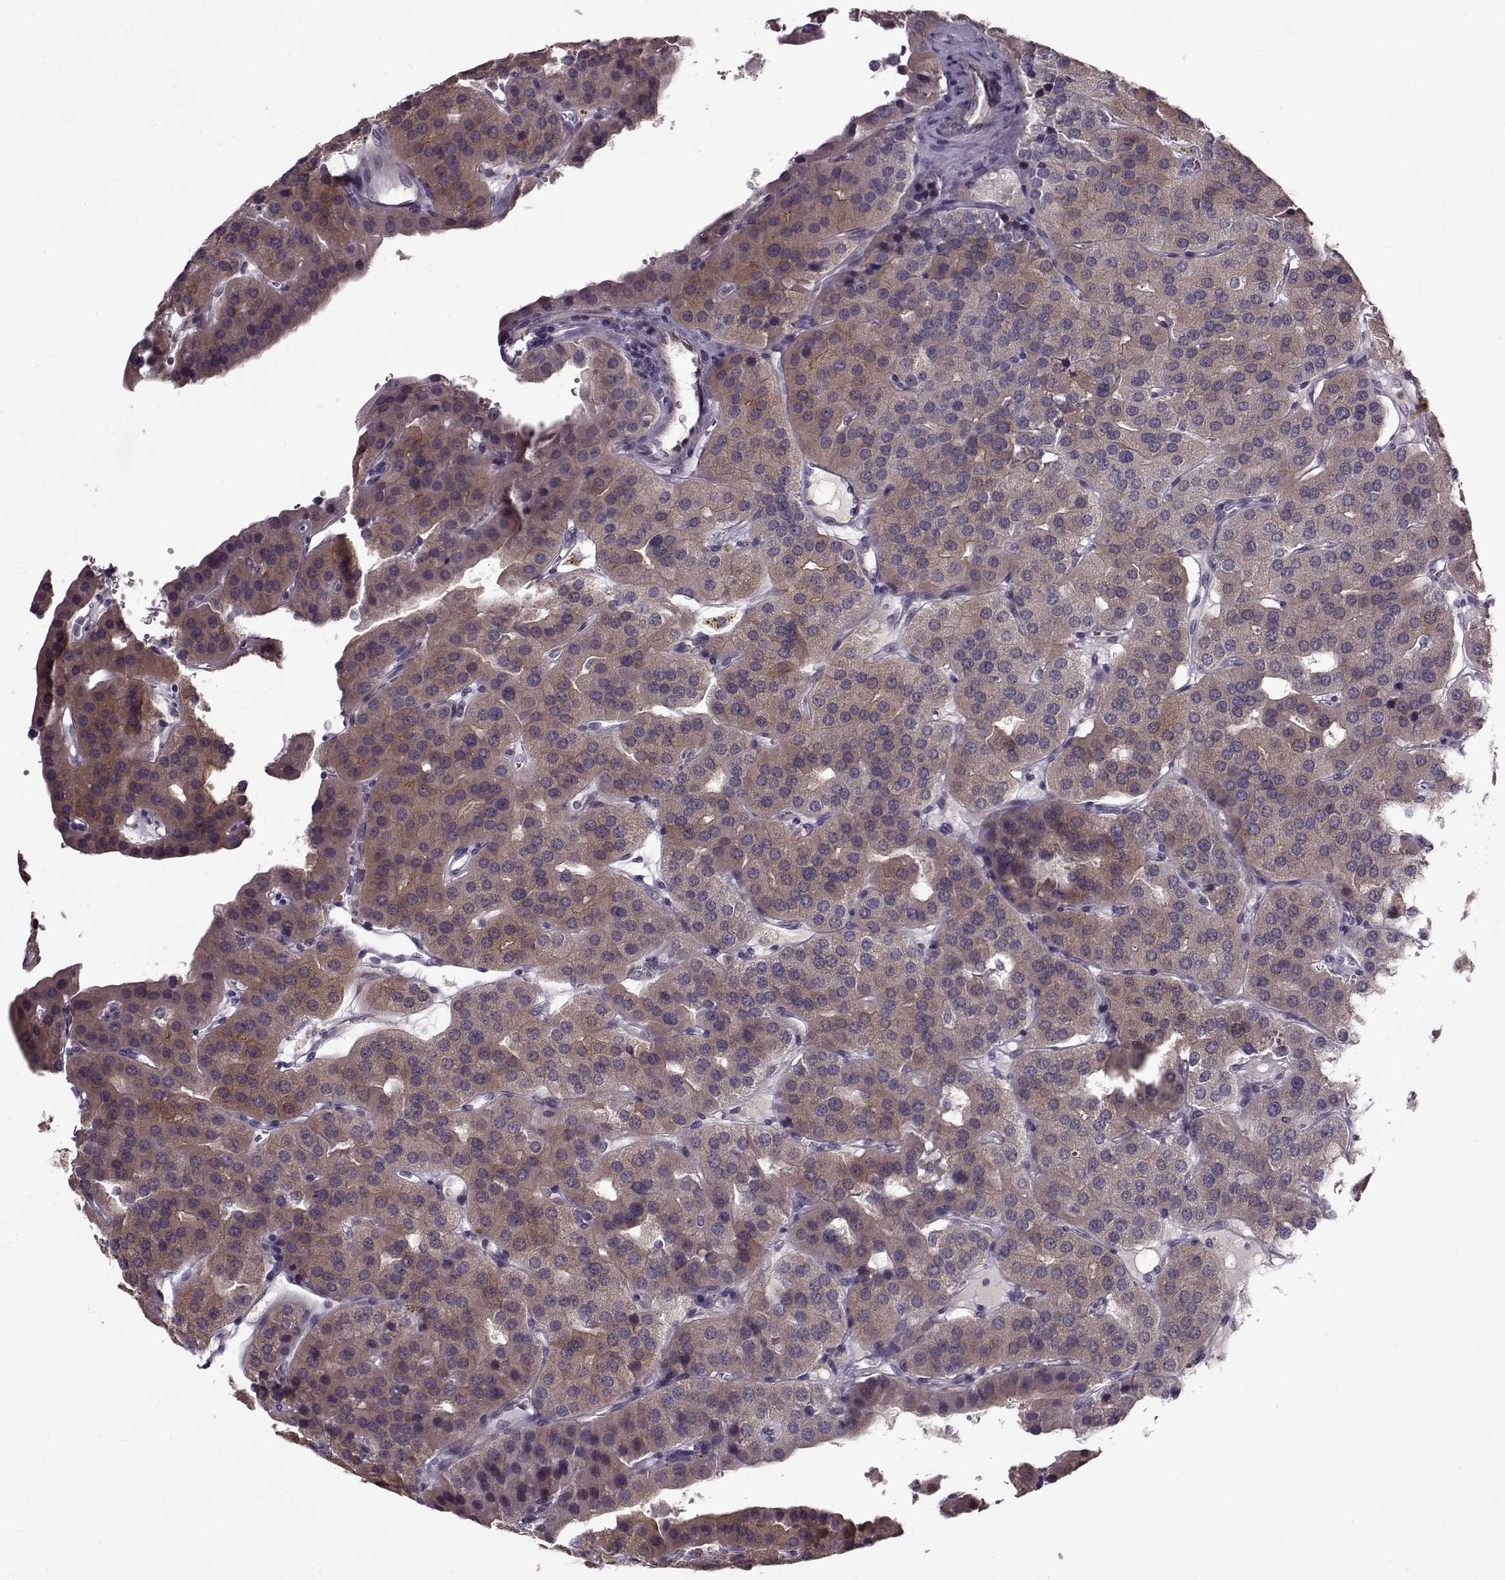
{"staining": {"intensity": "weak", "quantity": ">75%", "location": "cytoplasmic/membranous"}, "tissue": "parathyroid gland", "cell_type": "Glandular cells", "image_type": "normal", "snomed": [{"axis": "morphology", "description": "Normal tissue, NOS"}, {"axis": "morphology", "description": "Adenoma, NOS"}, {"axis": "topography", "description": "Parathyroid gland"}], "caption": "Unremarkable parathyroid gland was stained to show a protein in brown. There is low levels of weak cytoplasmic/membranous positivity in about >75% of glandular cells.", "gene": "ACOT11", "patient": {"sex": "female", "age": 86}}